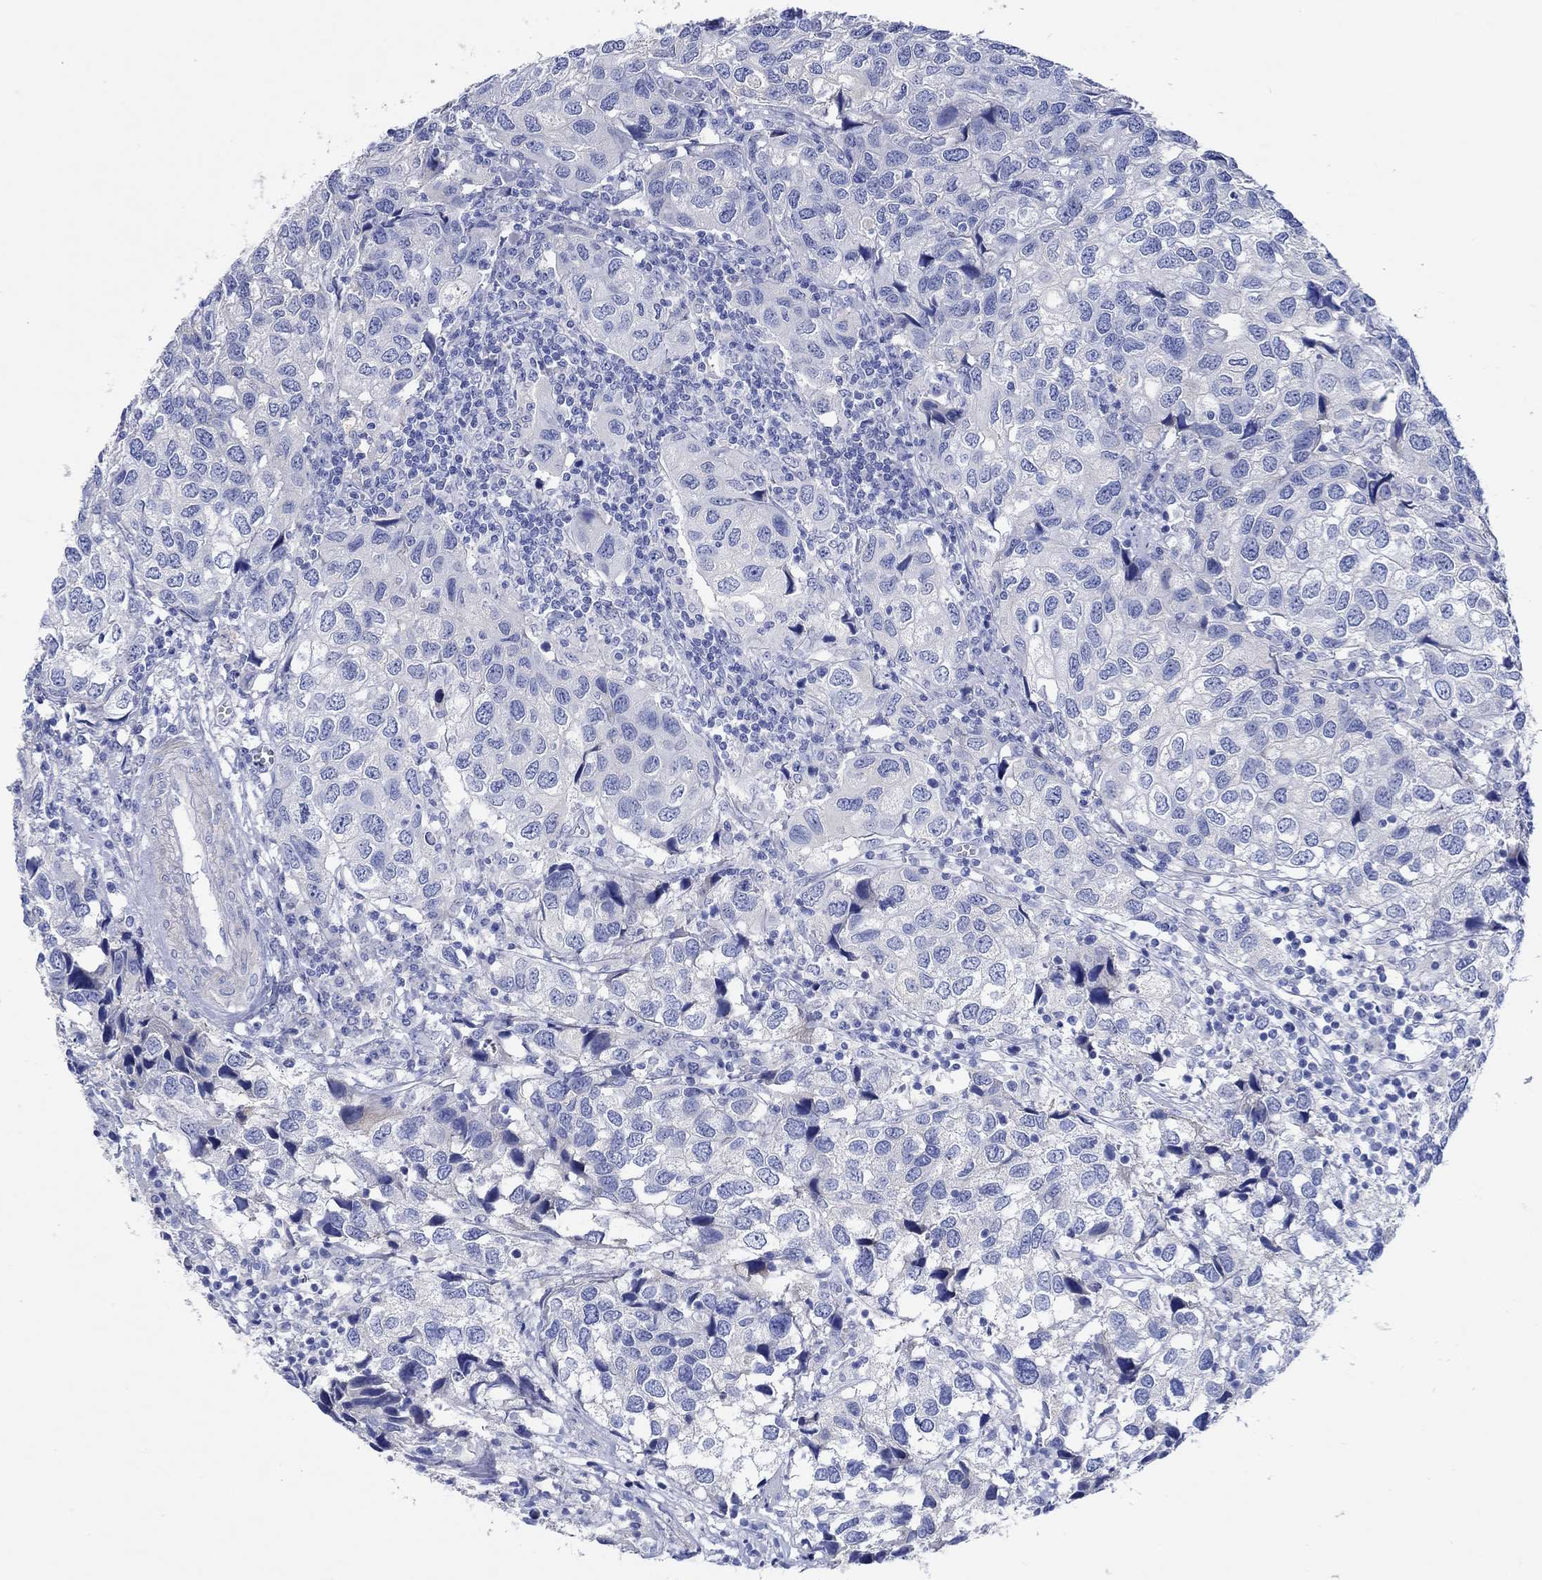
{"staining": {"intensity": "negative", "quantity": "none", "location": "none"}, "tissue": "urothelial cancer", "cell_type": "Tumor cells", "image_type": "cancer", "snomed": [{"axis": "morphology", "description": "Urothelial carcinoma, High grade"}, {"axis": "topography", "description": "Urinary bladder"}], "caption": "The micrograph demonstrates no staining of tumor cells in urothelial carcinoma (high-grade).", "gene": "SHISA4", "patient": {"sex": "male", "age": 79}}